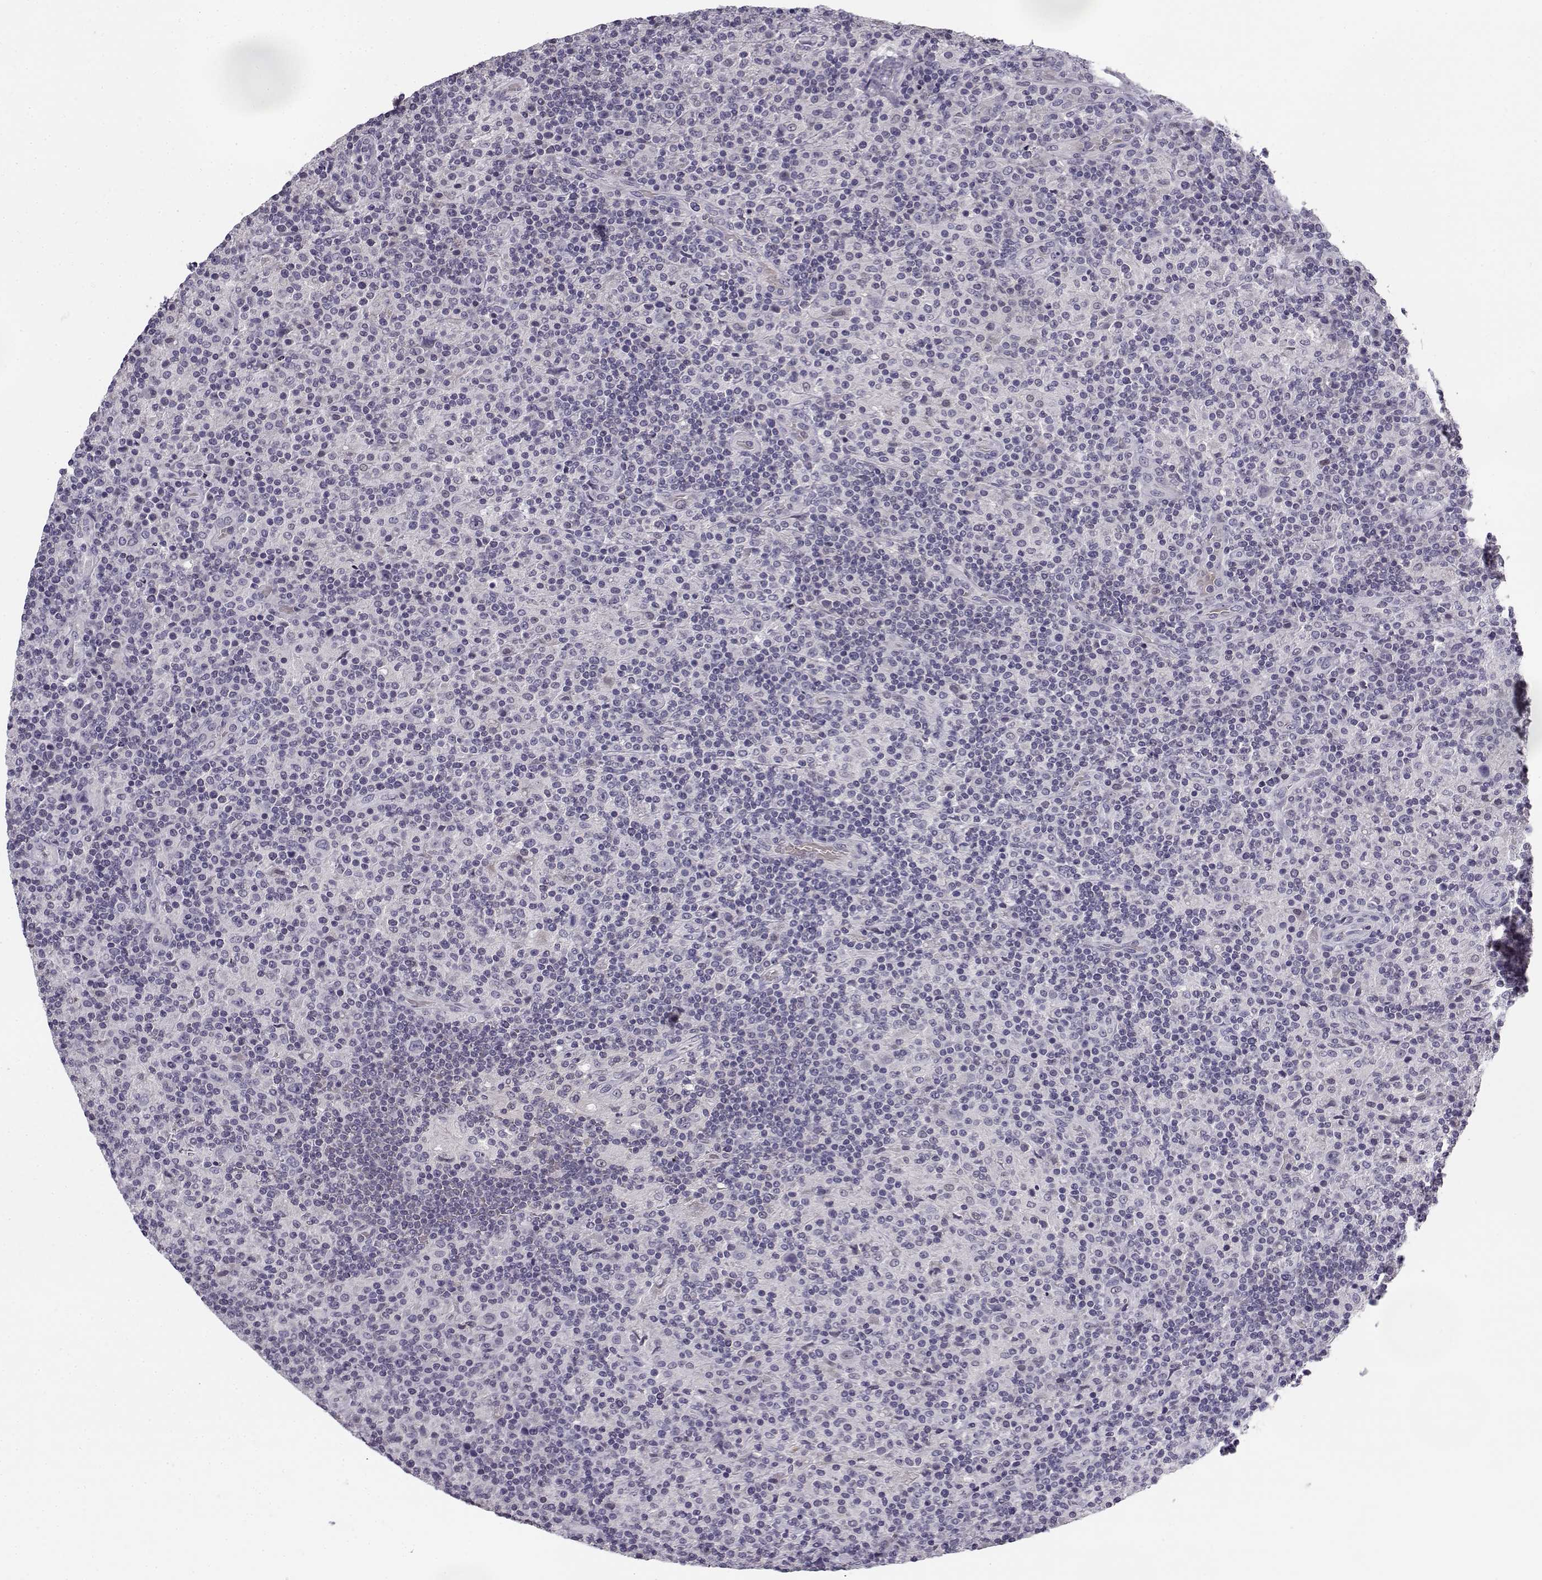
{"staining": {"intensity": "negative", "quantity": "none", "location": "none"}, "tissue": "lymphoma", "cell_type": "Tumor cells", "image_type": "cancer", "snomed": [{"axis": "morphology", "description": "Hodgkin's disease, NOS"}, {"axis": "topography", "description": "Lymph node"}], "caption": "DAB immunohistochemical staining of human lymphoma exhibits no significant expression in tumor cells.", "gene": "DDX25", "patient": {"sex": "male", "age": 70}}